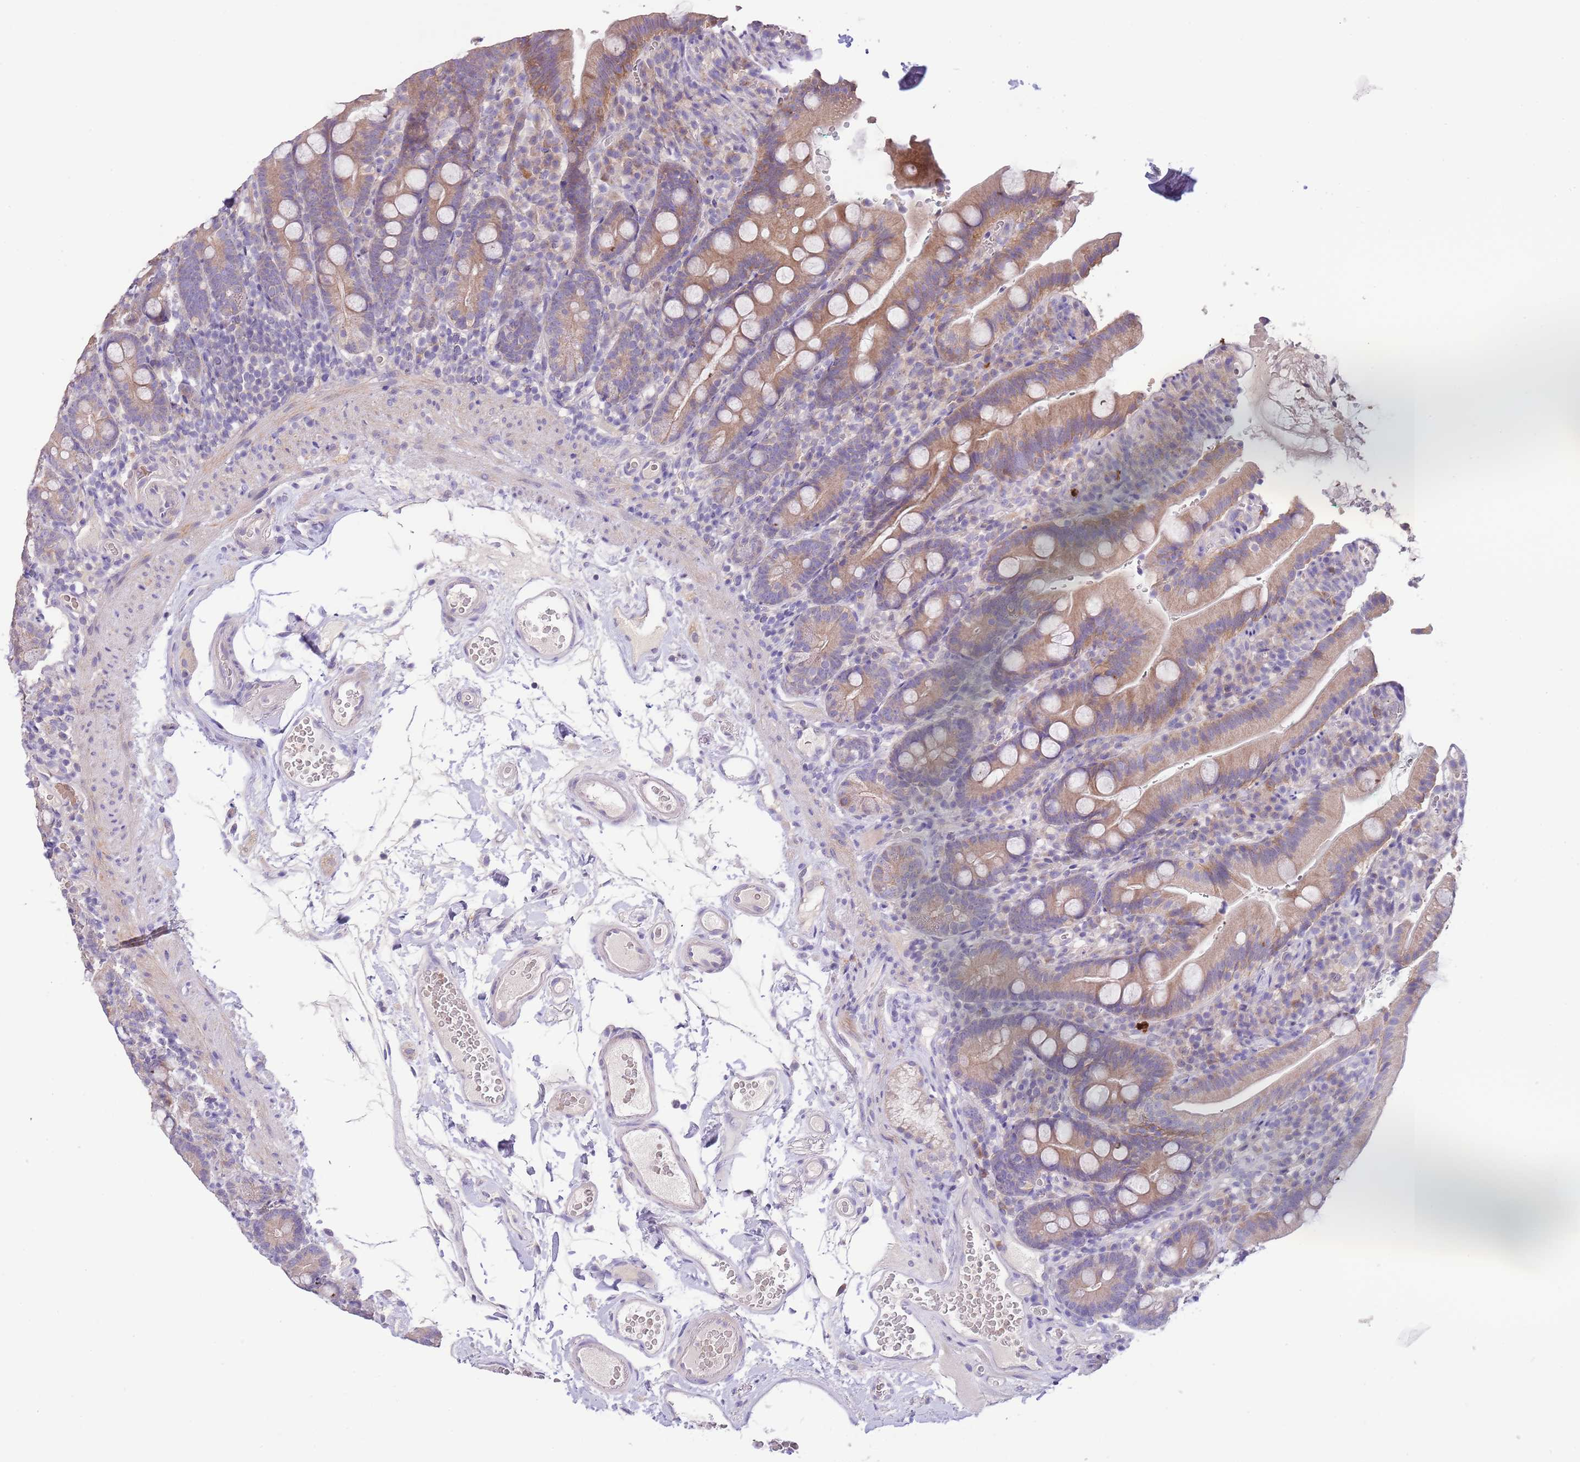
{"staining": {"intensity": "moderate", "quantity": "25%-75%", "location": "cytoplasmic/membranous"}, "tissue": "duodenum", "cell_type": "Glandular cells", "image_type": "normal", "snomed": [{"axis": "morphology", "description": "Normal tissue, NOS"}, {"axis": "topography", "description": "Duodenum"}], "caption": "This is a micrograph of immunohistochemistry staining of unremarkable duodenum, which shows moderate staining in the cytoplasmic/membranous of glandular cells.", "gene": "ZNF658", "patient": {"sex": "female", "age": 67}}